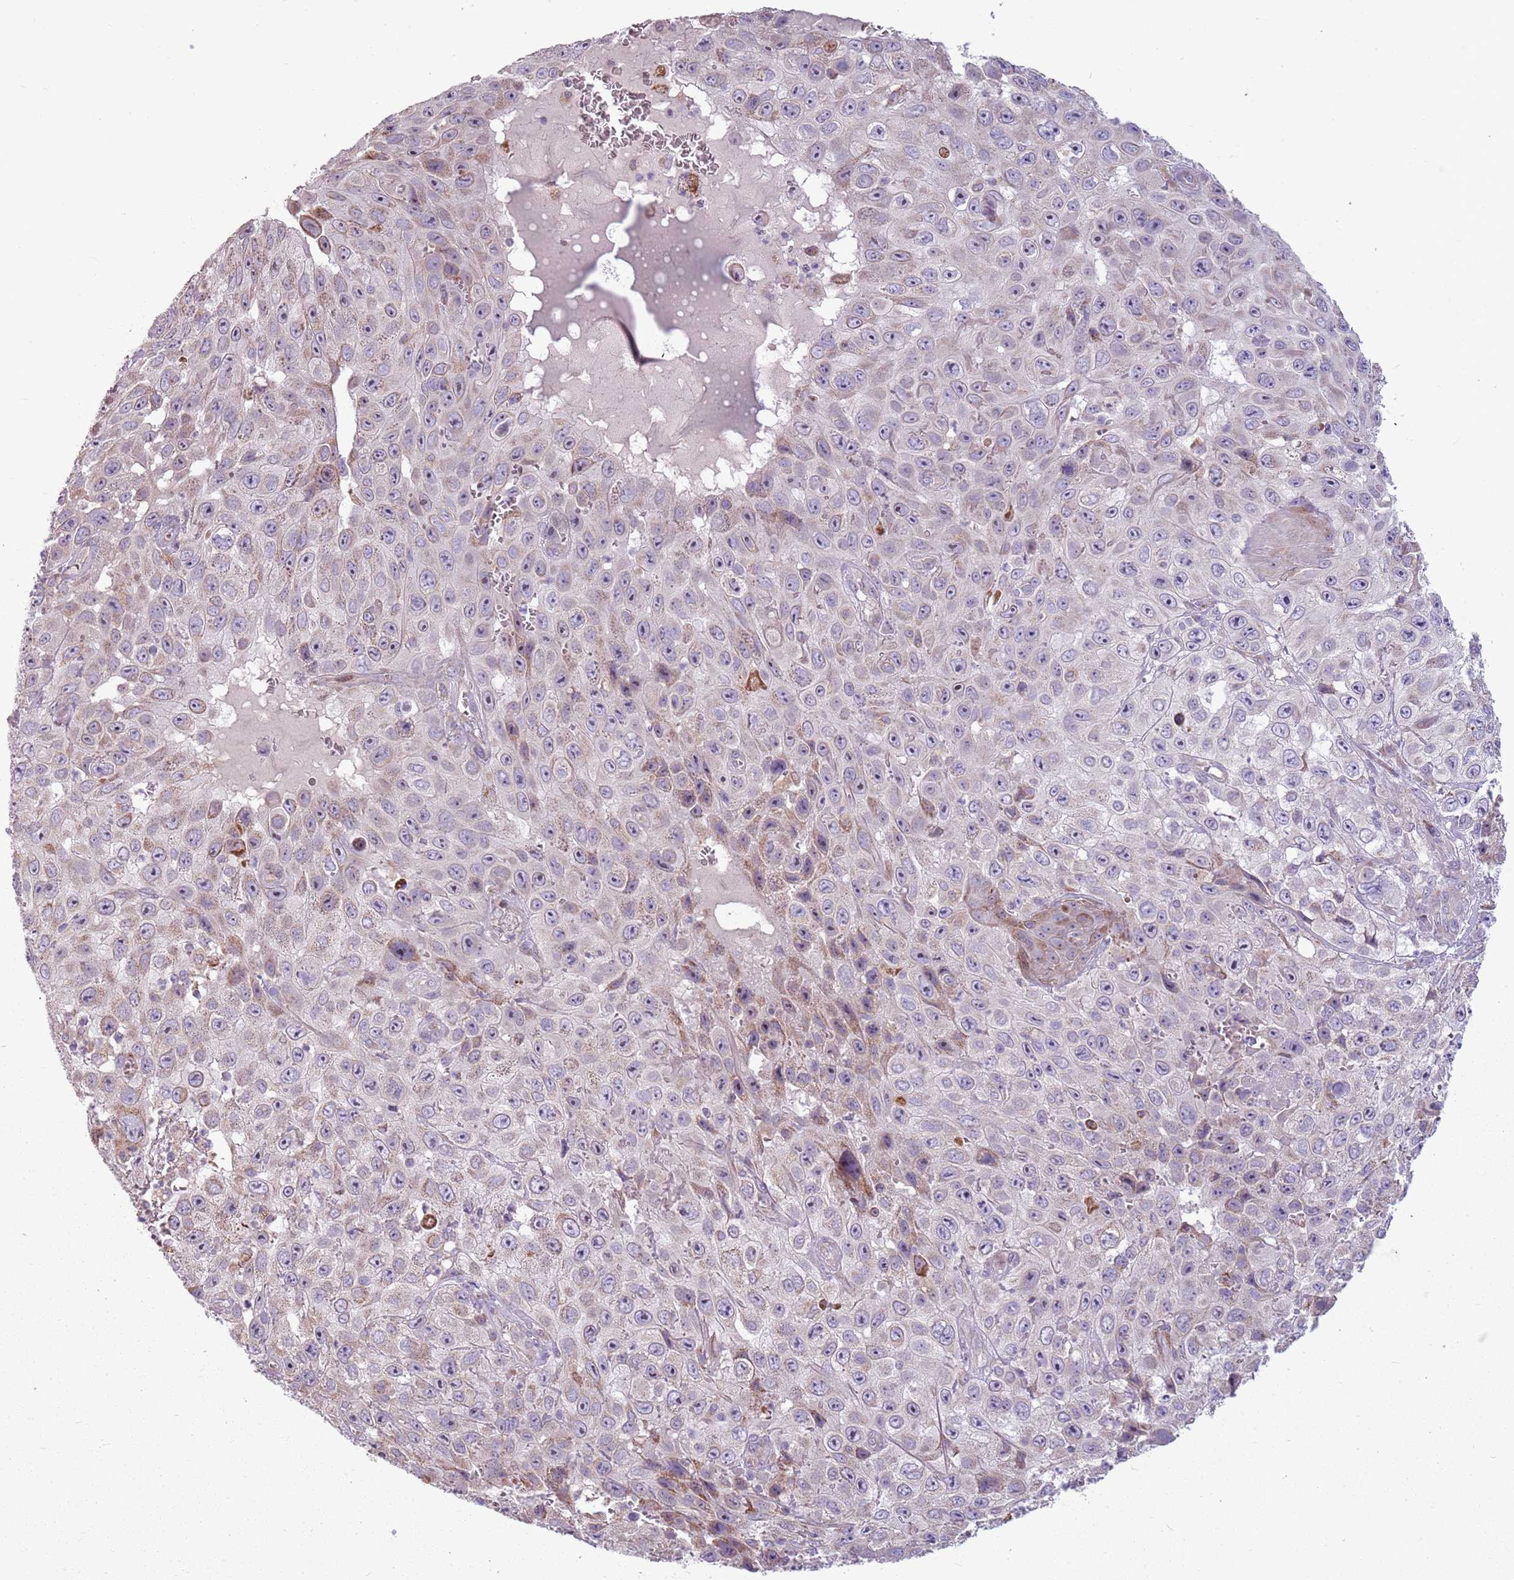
{"staining": {"intensity": "moderate", "quantity": "25%-75%", "location": "cytoplasmic/membranous,nuclear"}, "tissue": "skin cancer", "cell_type": "Tumor cells", "image_type": "cancer", "snomed": [{"axis": "morphology", "description": "Squamous cell carcinoma, NOS"}, {"axis": "topography", "description": "Skin"}], "caption": "Approximately 25%-75% of tumor cells in skin cancer display moderate cytoplasmic/membranous and nuclear protein positivity as visualized by brown immunohistochemical staining.", "gene": "ZNF530", "patient": {"sex": "male", "age": 82}}